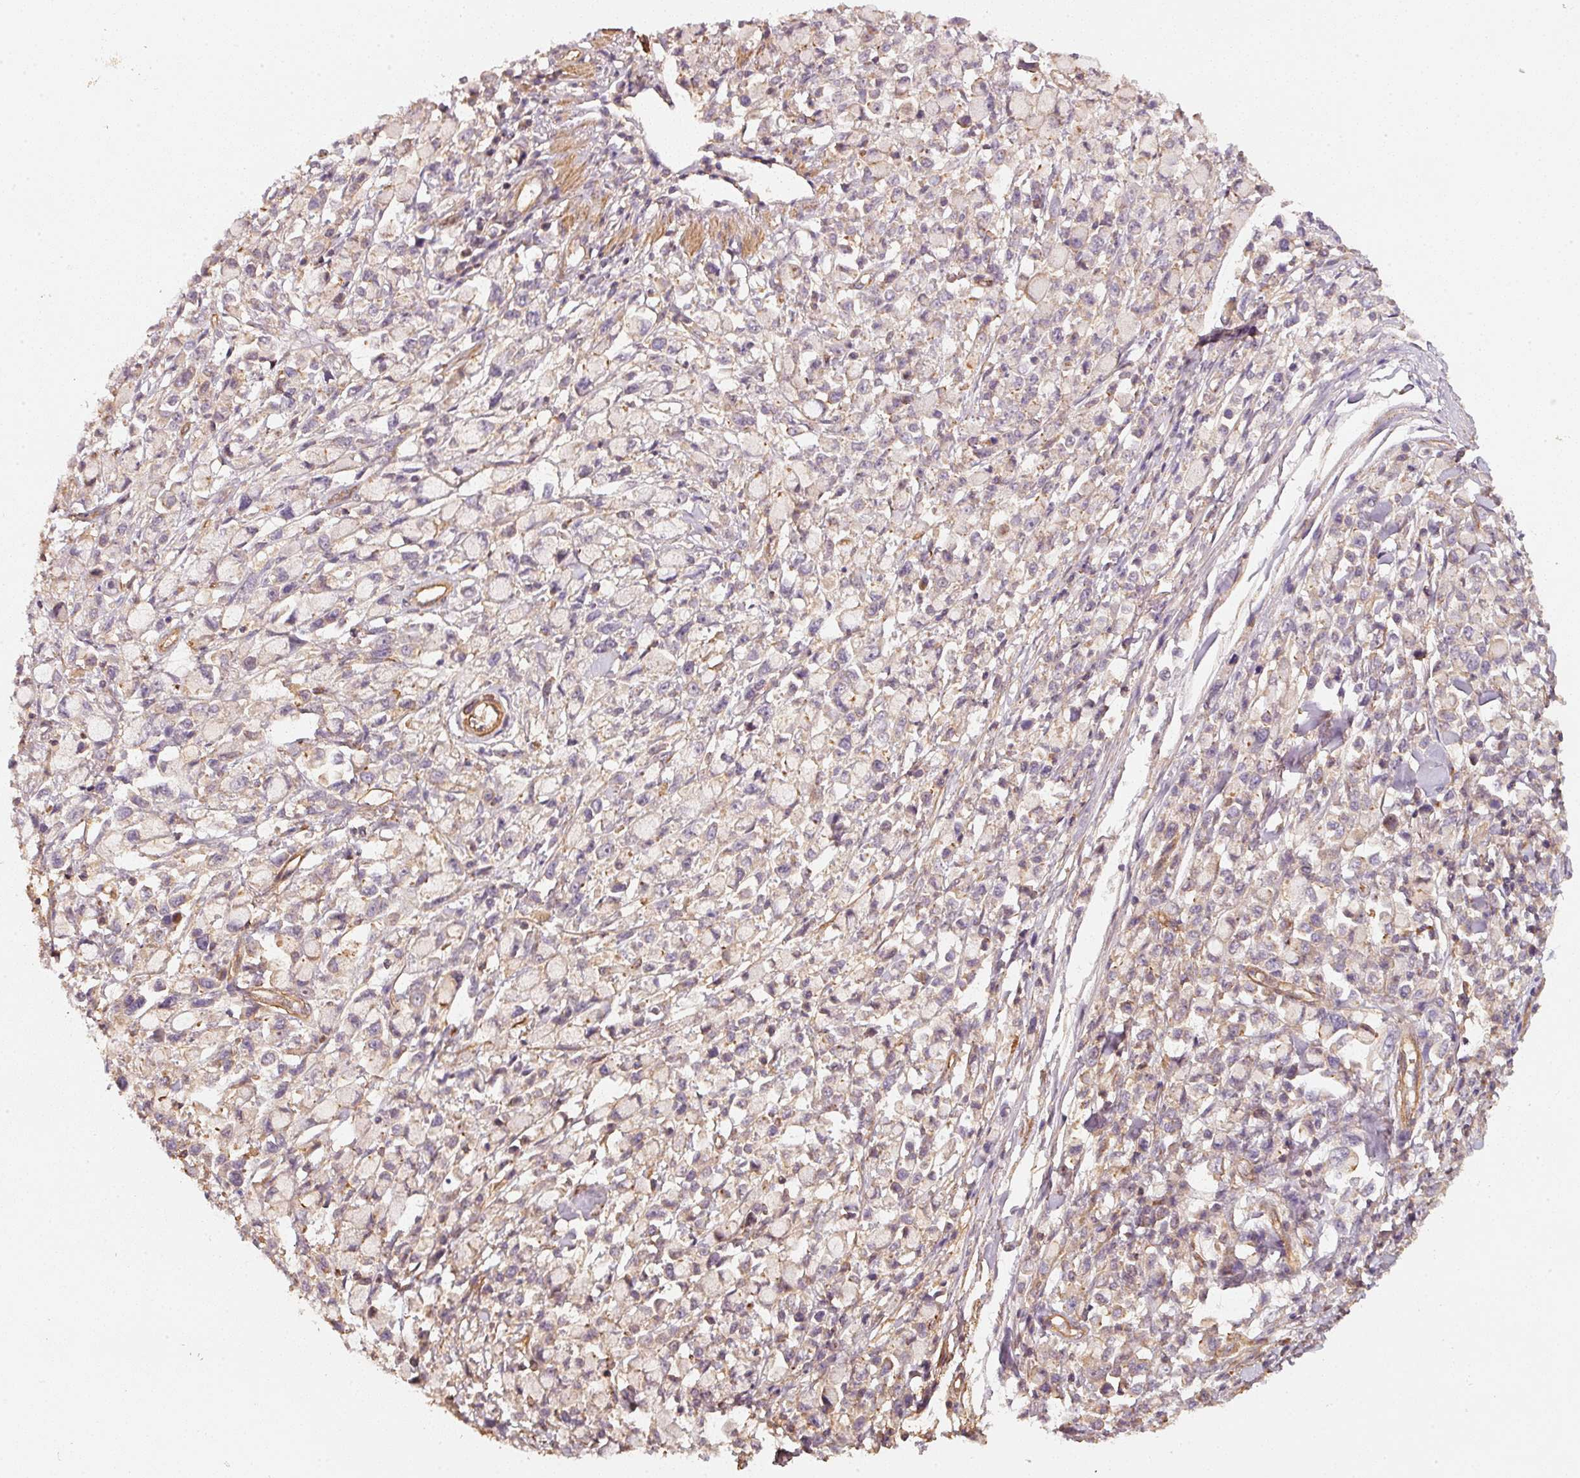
{"staining": {"intensity": "negative", "quantity": "none", "location": "none"}, "tissue": "stomach cancer", "cell_type": "Tumor cells", "image_type": "cancer", "snomed": [{"axis": "morphology", "description": "Adenocarcinoma, NOS"}, {"axis": "topography", "description": "Stomach"}], "caption": "The image shows no staining of tumor cells in stomach cancer. (Immunohistochemistry (ihc), brightfield microscopy, high magnification).", "gene": "CEP95", "patient": {"sex": "female", "age": 81}}